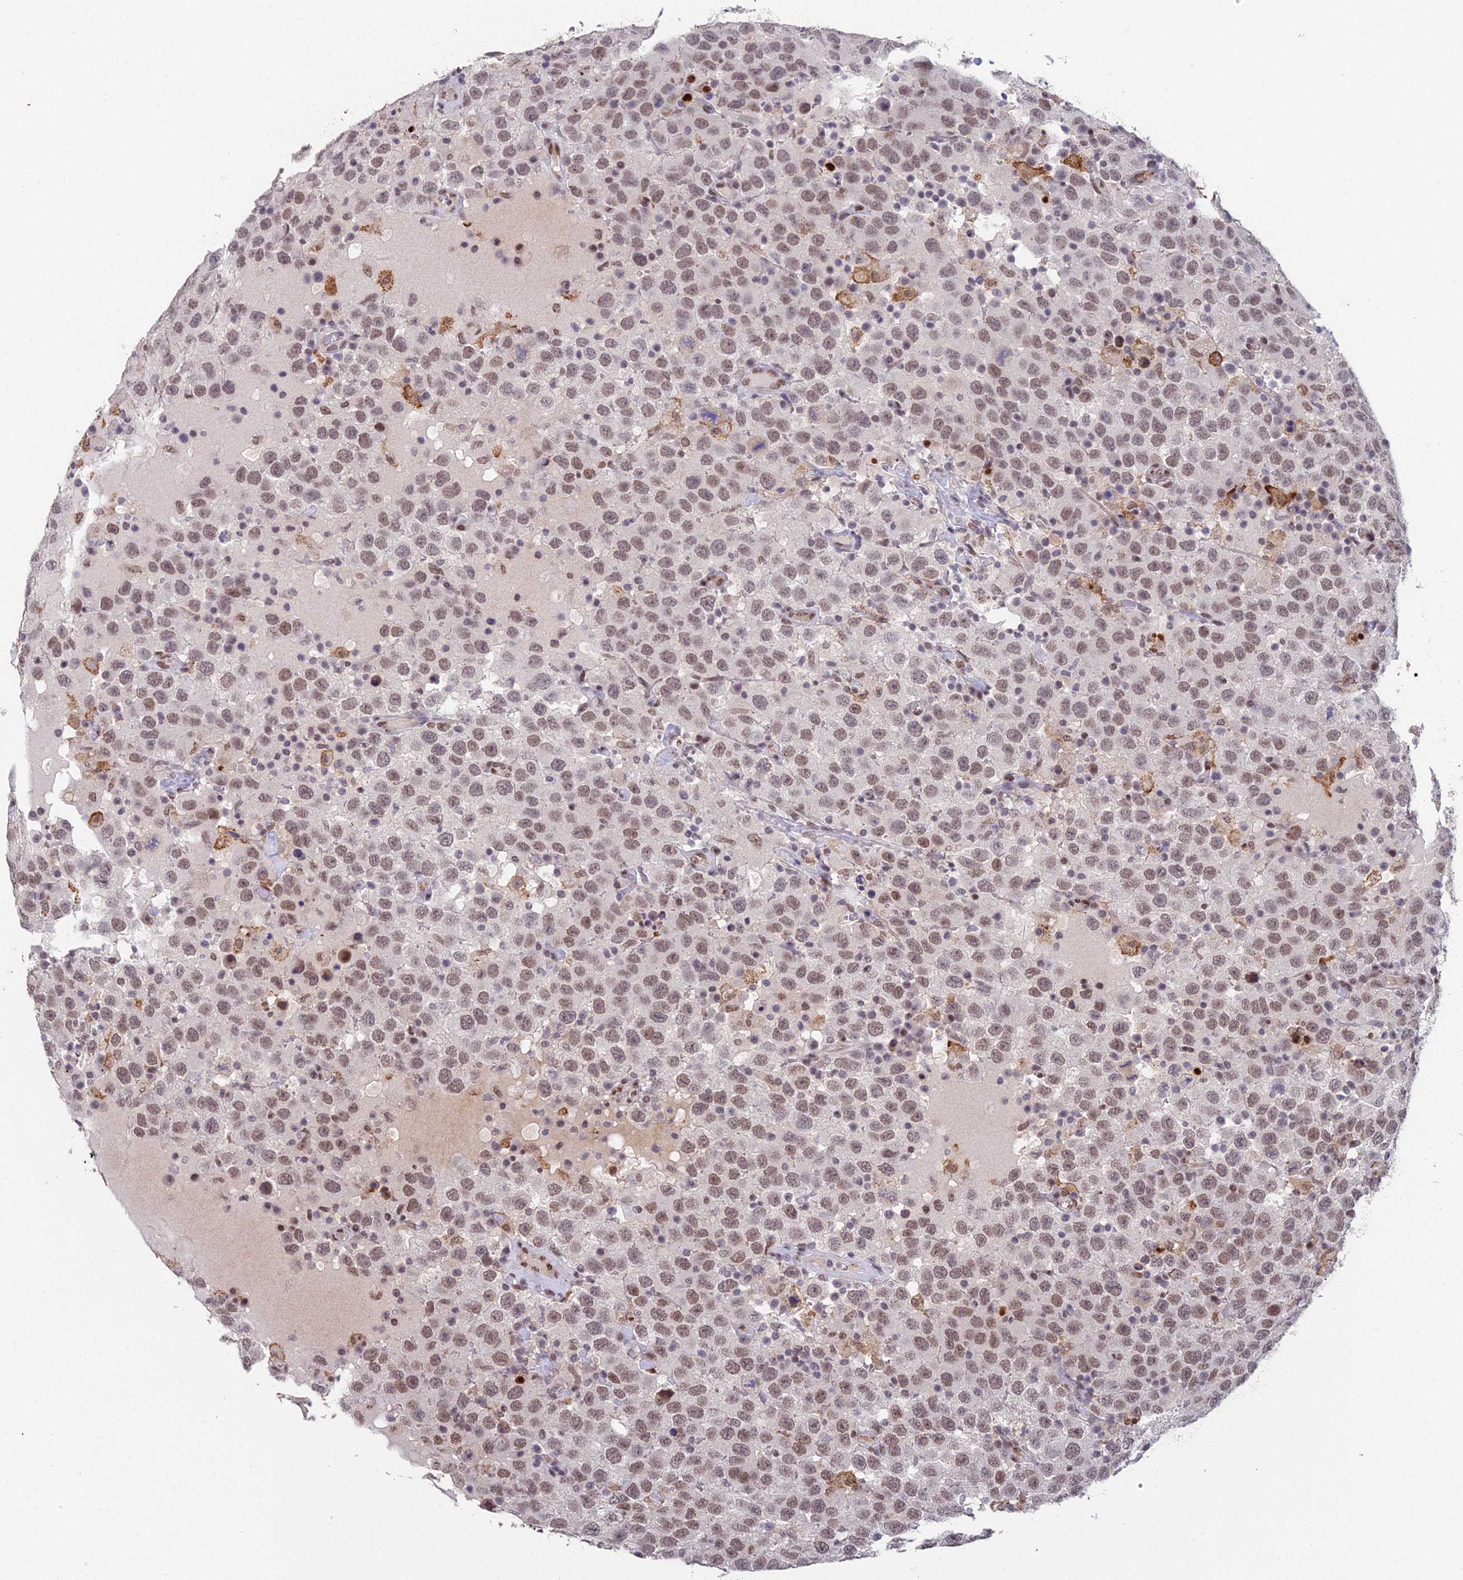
{"staining": {"intensity": "moderate", "quantity": ">75%", "location": "nuclear"}, "tissue": "testis cancer", "cell_type": "Tumor cells", "image_type": "cancer", "snomed": [{"axis": "morphology", "description": "Seminoma, NOS"}, {"axis": "topography", "description": "Testis"}], "caption": "There is medium levels of moderate nuclear staining in tumor cells of testis cancer, as demonstrated by immunohistochemical staining (brown color).", "gene": "ABHD17A", "patient": {"sex": "male", "age": 41}}